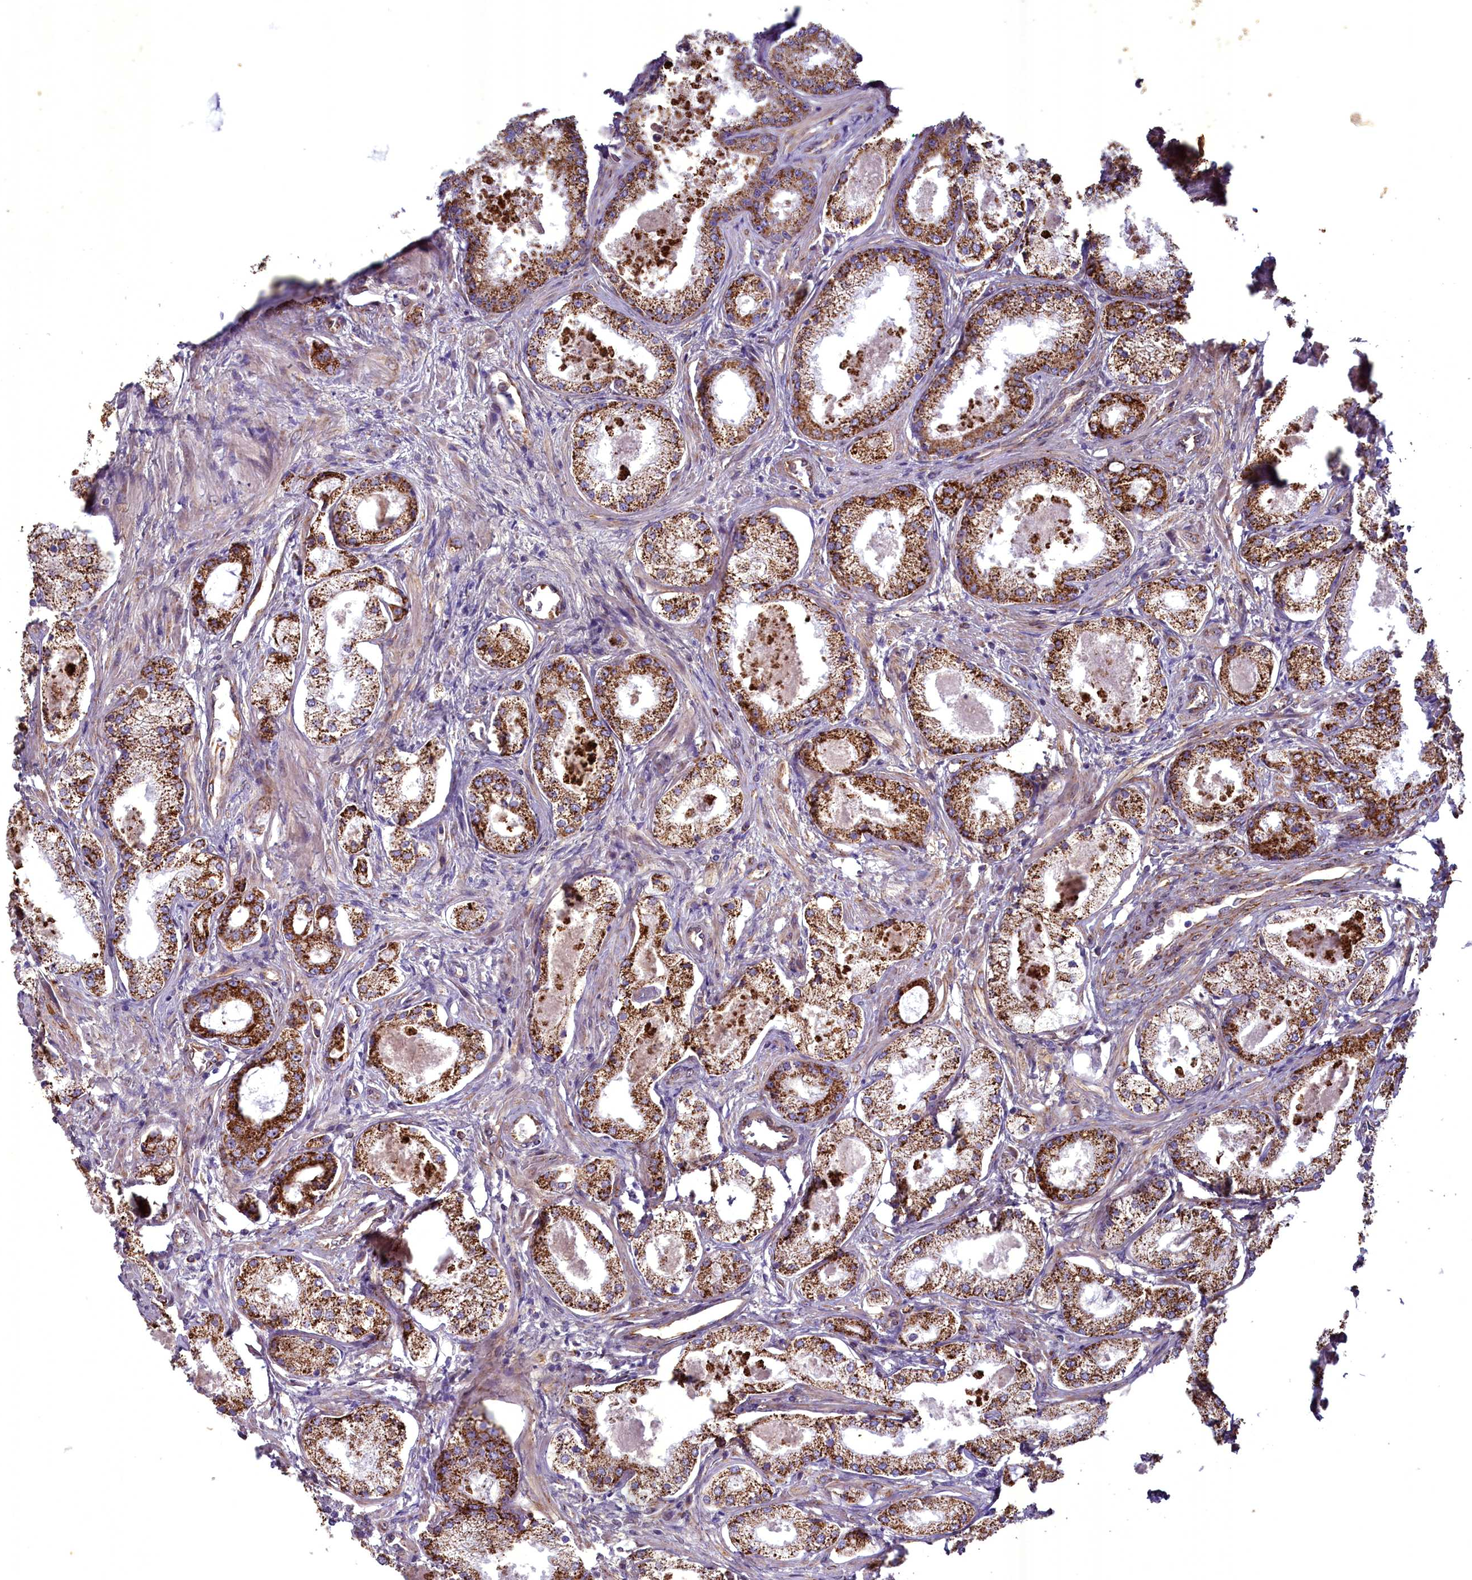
{"staining": {"intensity": "strong", "quantity": ">75%", "location": "cytoplasmic/membranous"}, "tissue": "prostate cancer", "cell_type": "Tumor cells", "image_type": "cancer", "snomed": [{"axis": "morphology", "description": "Adenocarcinoma, Low grade"}, {"axis": "topography", "description": "Prostate"}], "caption": "An immunohistochemistry (IHC) image of neoplastic tissue is shown. Protein staining in brown labels strong cytoplasmic/membranous positivity in prostate low-grade adenocarcinoma within tumor cells.", "gene": "ACAD8", "patient": {"sex": "male", "age": 68}}